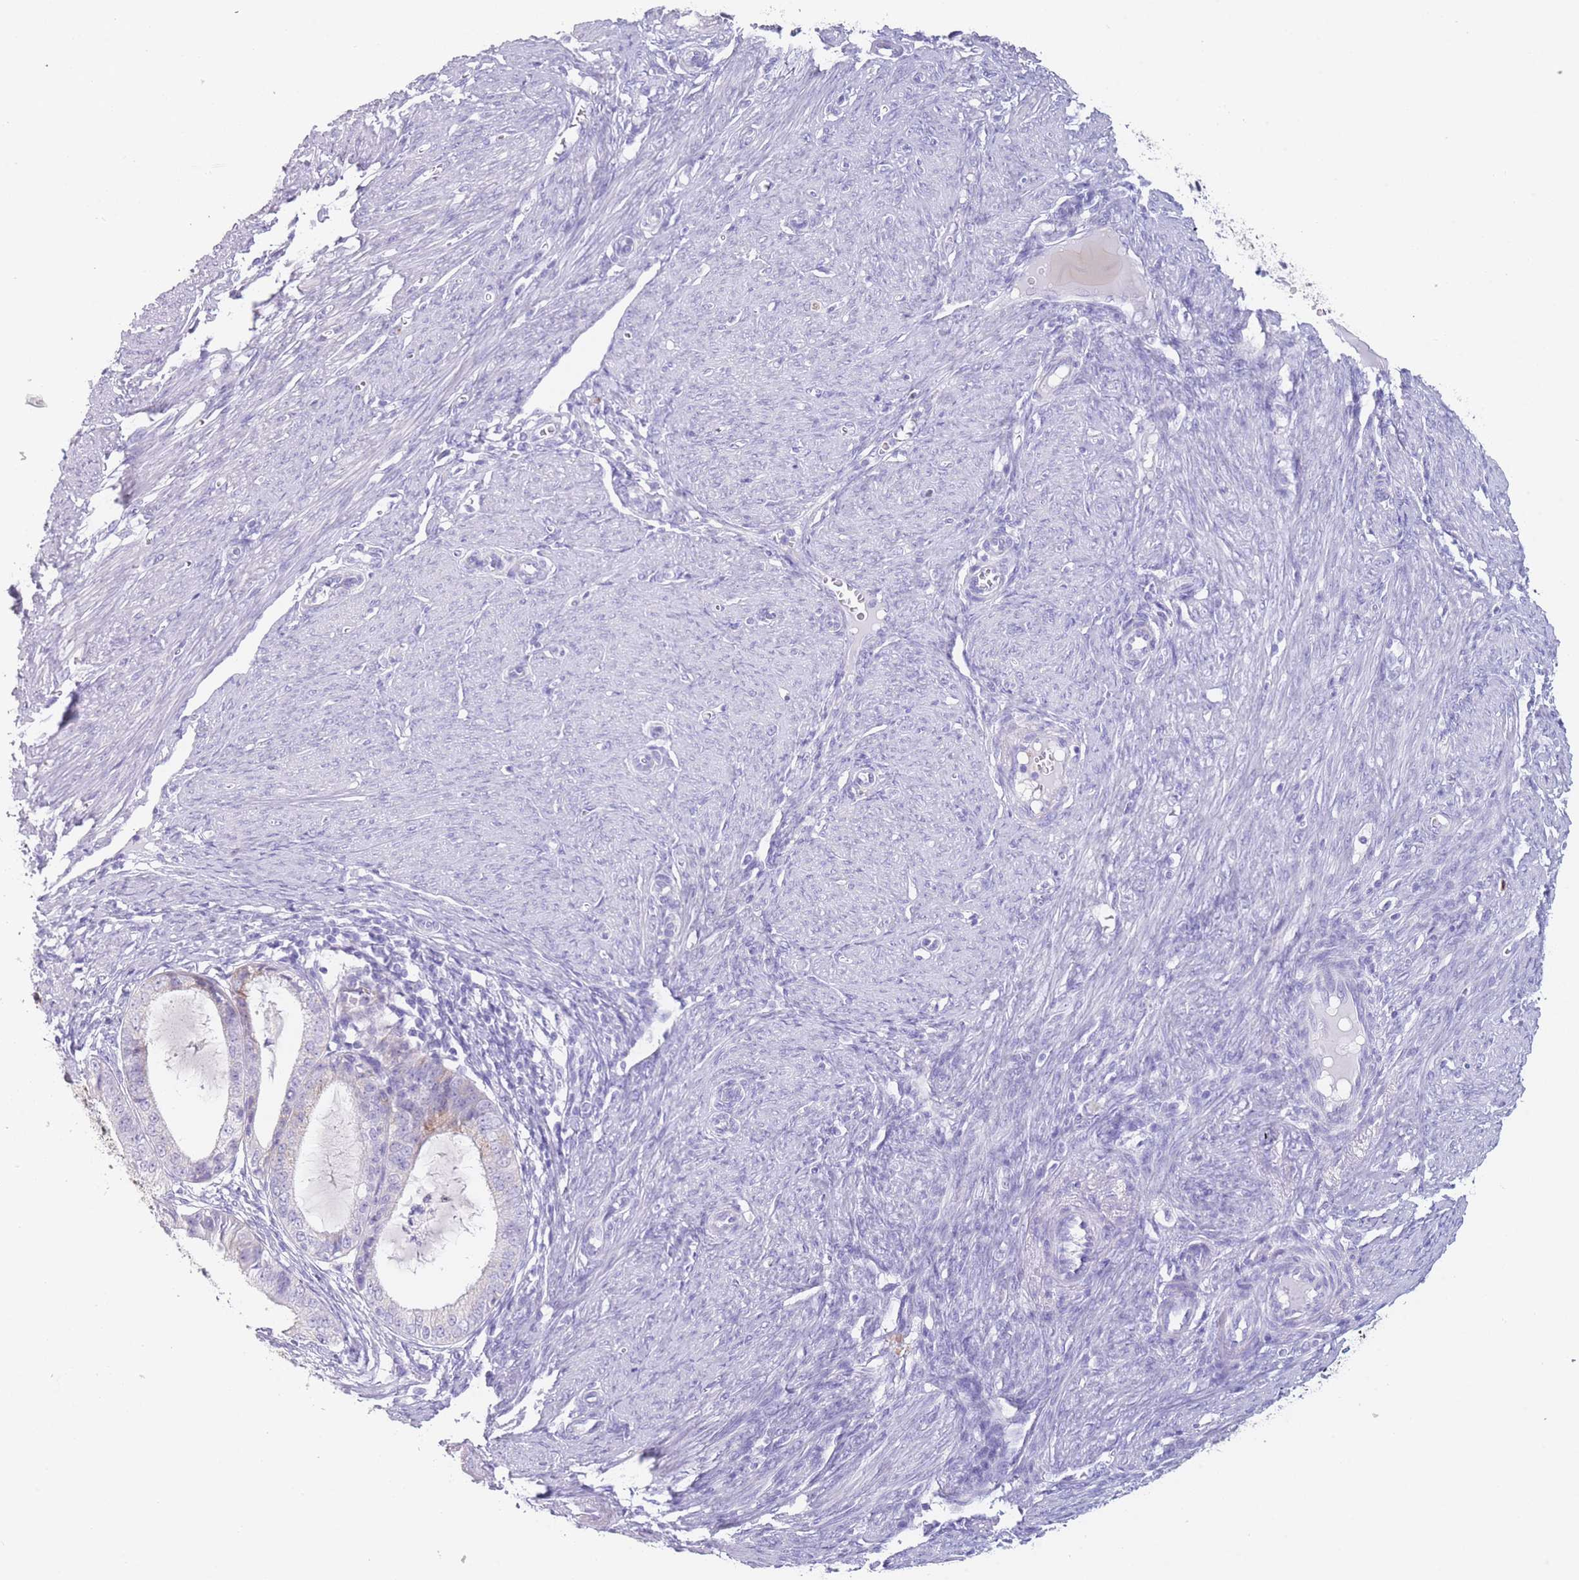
{"staining": {"intensity": "negative", "quantity": "none", "location": "none"}, "tissue": "endometrial cancer", "cell_type": "Tumor cells", "image_type": "cancer", "snomed": [{"axis": "morphology", "description": "Adenocarcinoma, NOS"}, {"axis": "topography", "description": "Endometrium"}], "caption": "An immunohistochemistry image of endometrial adenocarcinoma is shown. There is no staining in tumor cells of endometrial adenocarcinoma. The staining is performed using DAB (3,3'-diaminobenzidine) brown chromogen with nuclei counter-stained in using hematoxylin.", "gene": "ZNF627", "patient": {"sex": "female", "age": 51}}